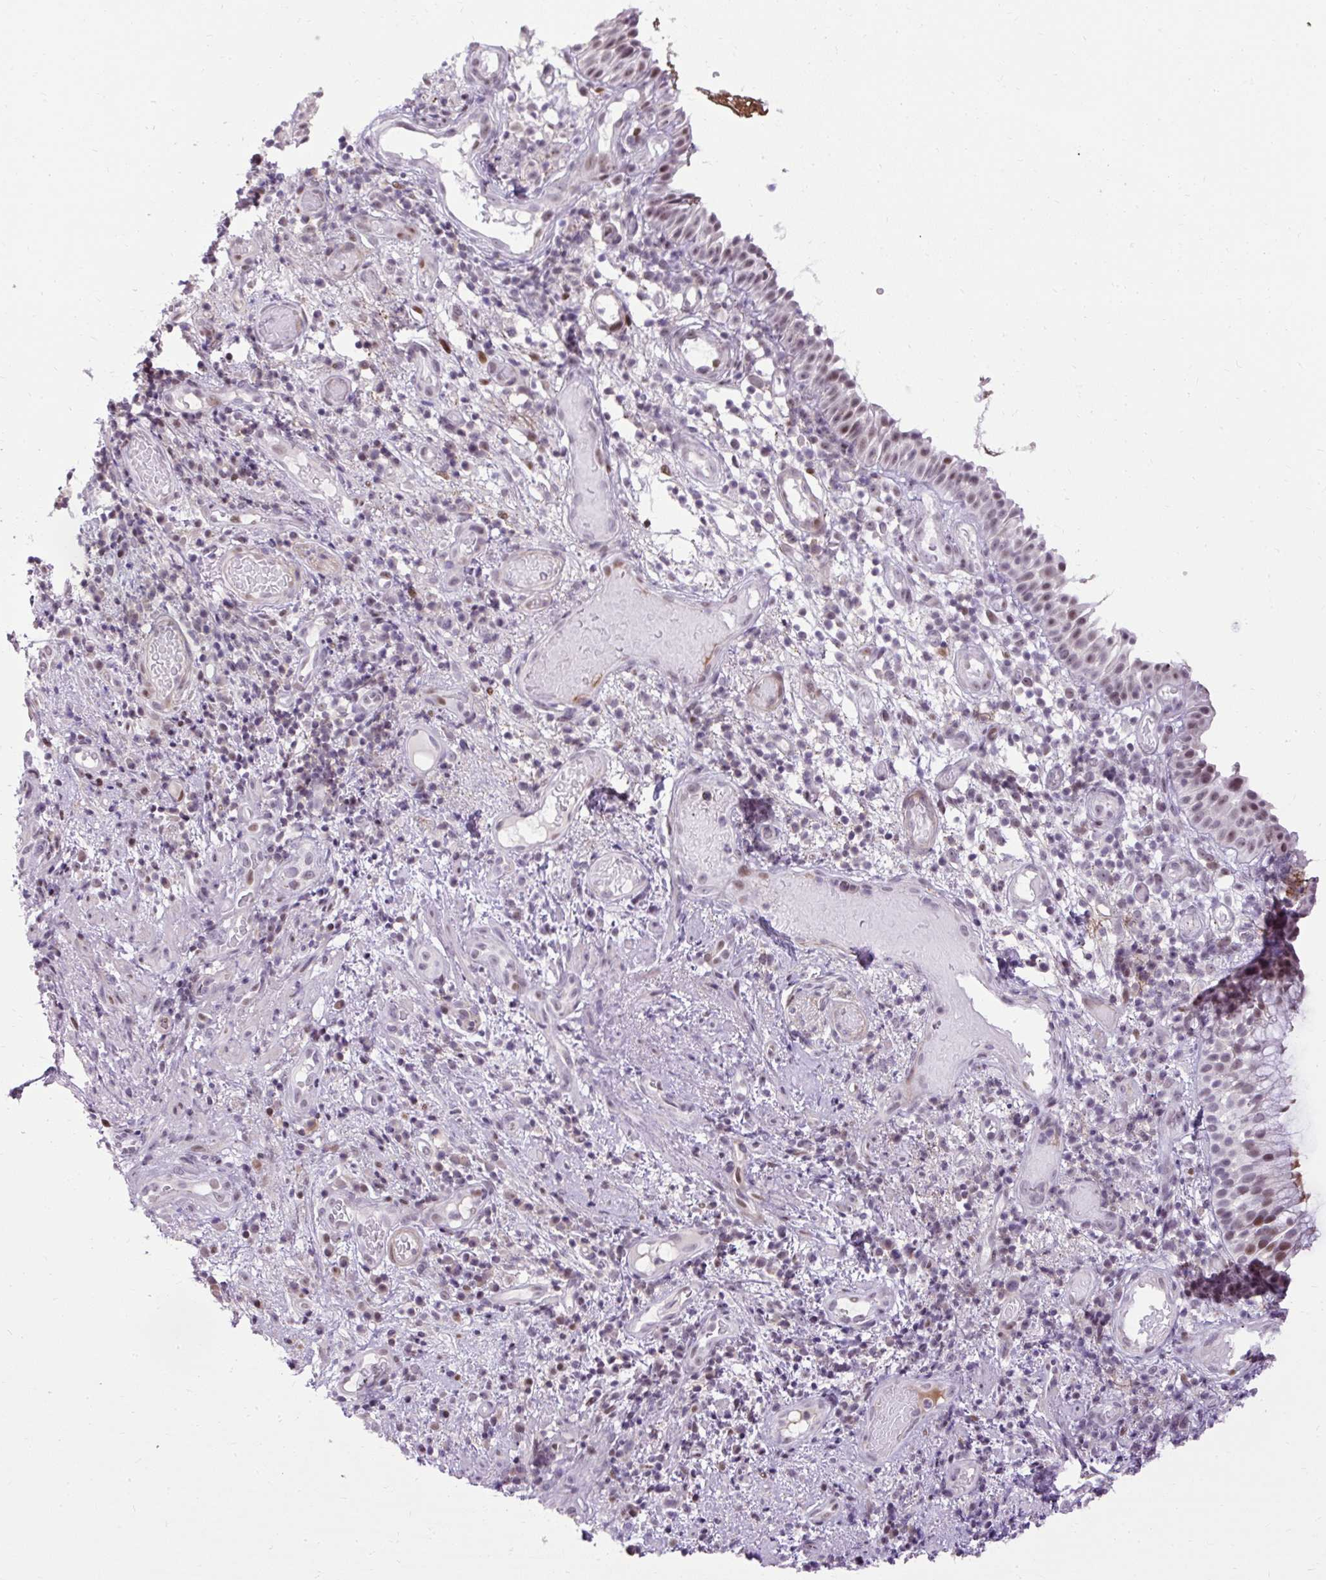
{"staining": {"intensity": "moderate", "quantity": "25%-75%", "location": "nuclear"}, "tissue": "nasopharynx", "cell_type": "Respiratory epithelial cells", "image_type": "normal", "snomed": [{"axis": "morphology", "description": "Normal tissue, NOS"}, {"axis": "morphology", "description": "Inflammation, NOS"}, {"axis": "topography", "description": "Nasopharynx"}], "caption": "Protein expression by immunohistochemistry (IHC) demonstrates moderate nuclear staining in about 25%-75% of respiratory epithelial cells in normal nasopharynx.", "gene": "ARHGEF18", "patient": {"sex": "male", "age": 54}}